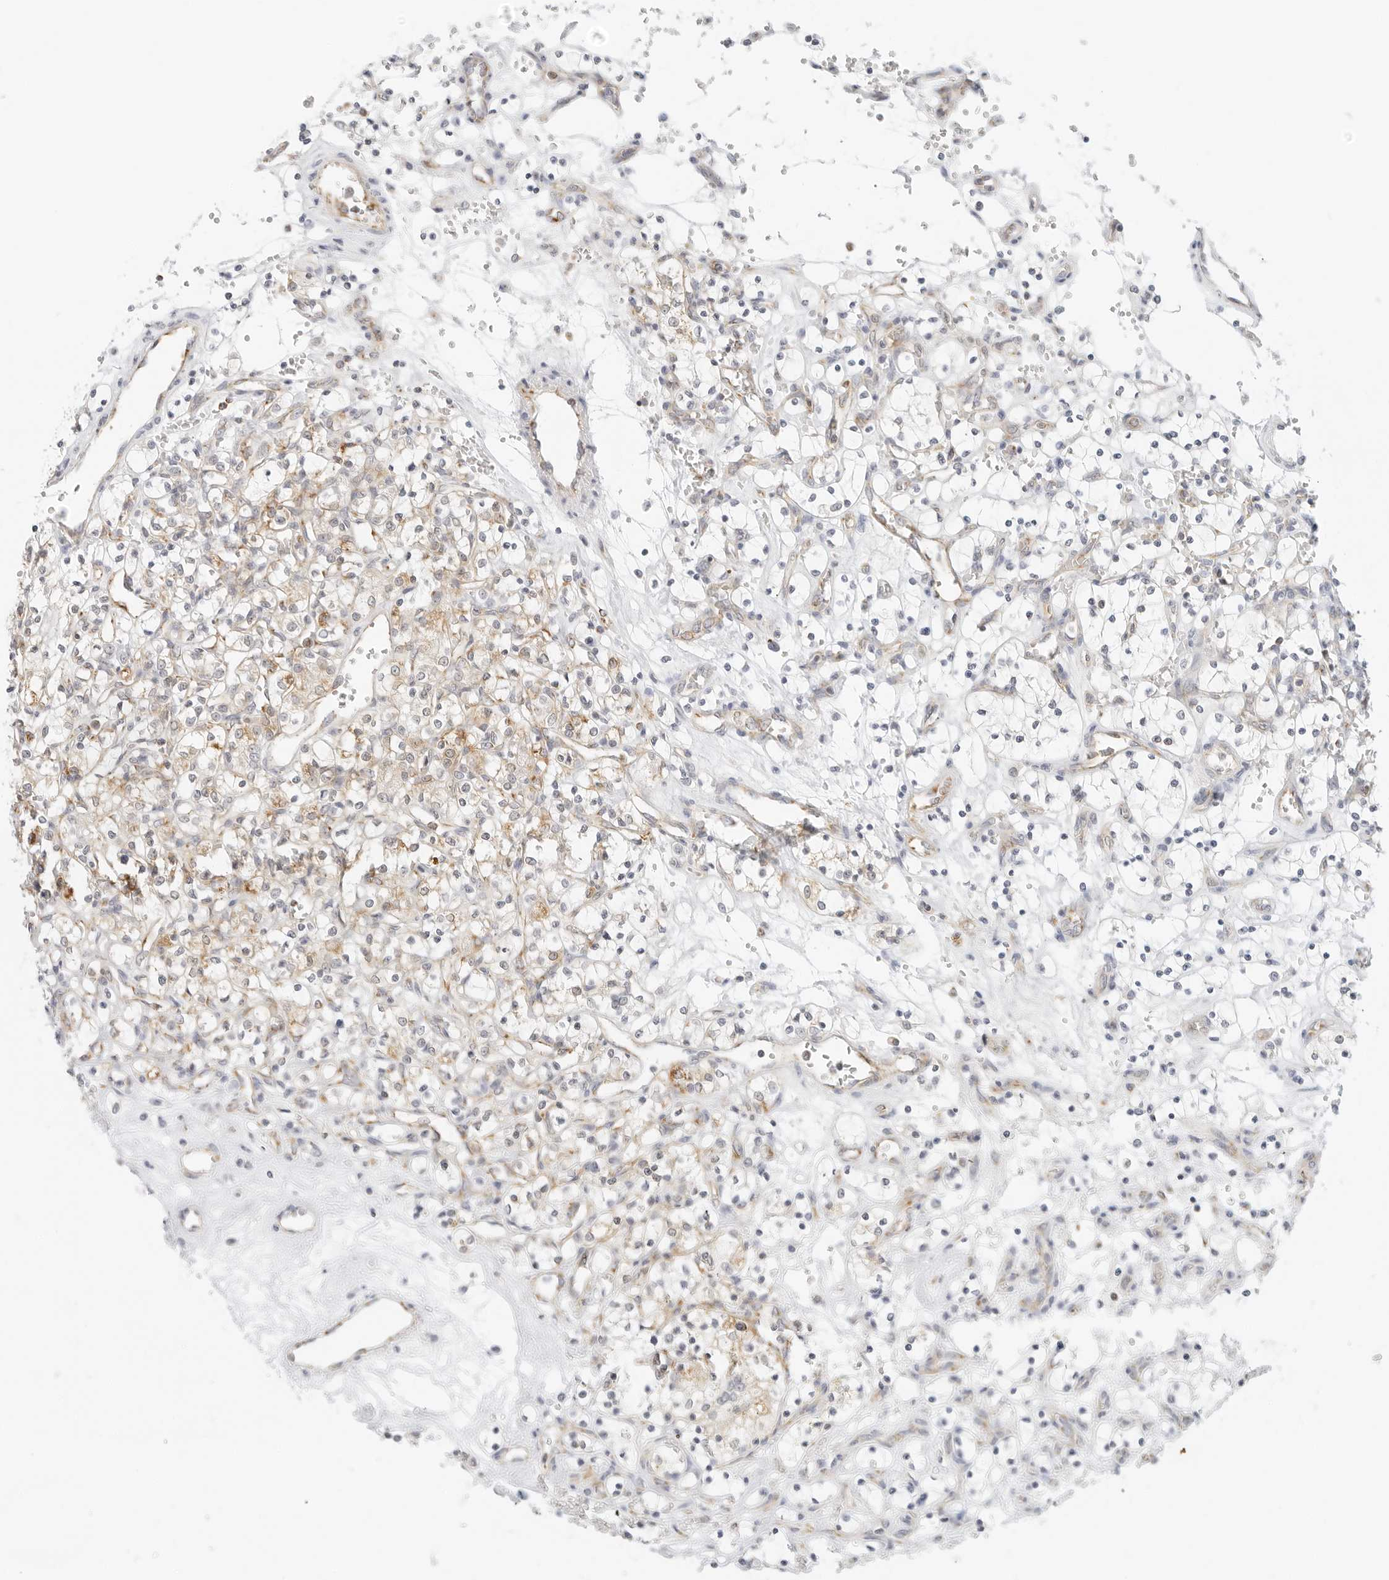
{"staining": {"intensity": "moderate", "quantity": "25%-75%", "location": "cytoplasmic/membranous"}, "tissue": "renal cancer", "cell_type": "Tumor cells", "image_type": "cancer", "snomed": [{"axis": "morphology", "description": "Adenocarcinoma, NOS"}, {"axis": "topography", "description": "Kidney"}], "caption": "Adenocarcinoma (renal) stained for a protein displays moderate cytoplasmic/membranous positivity in tumor cells.", "gene": "RC3H1", "patient": {"sex": "female", "age": 69}}